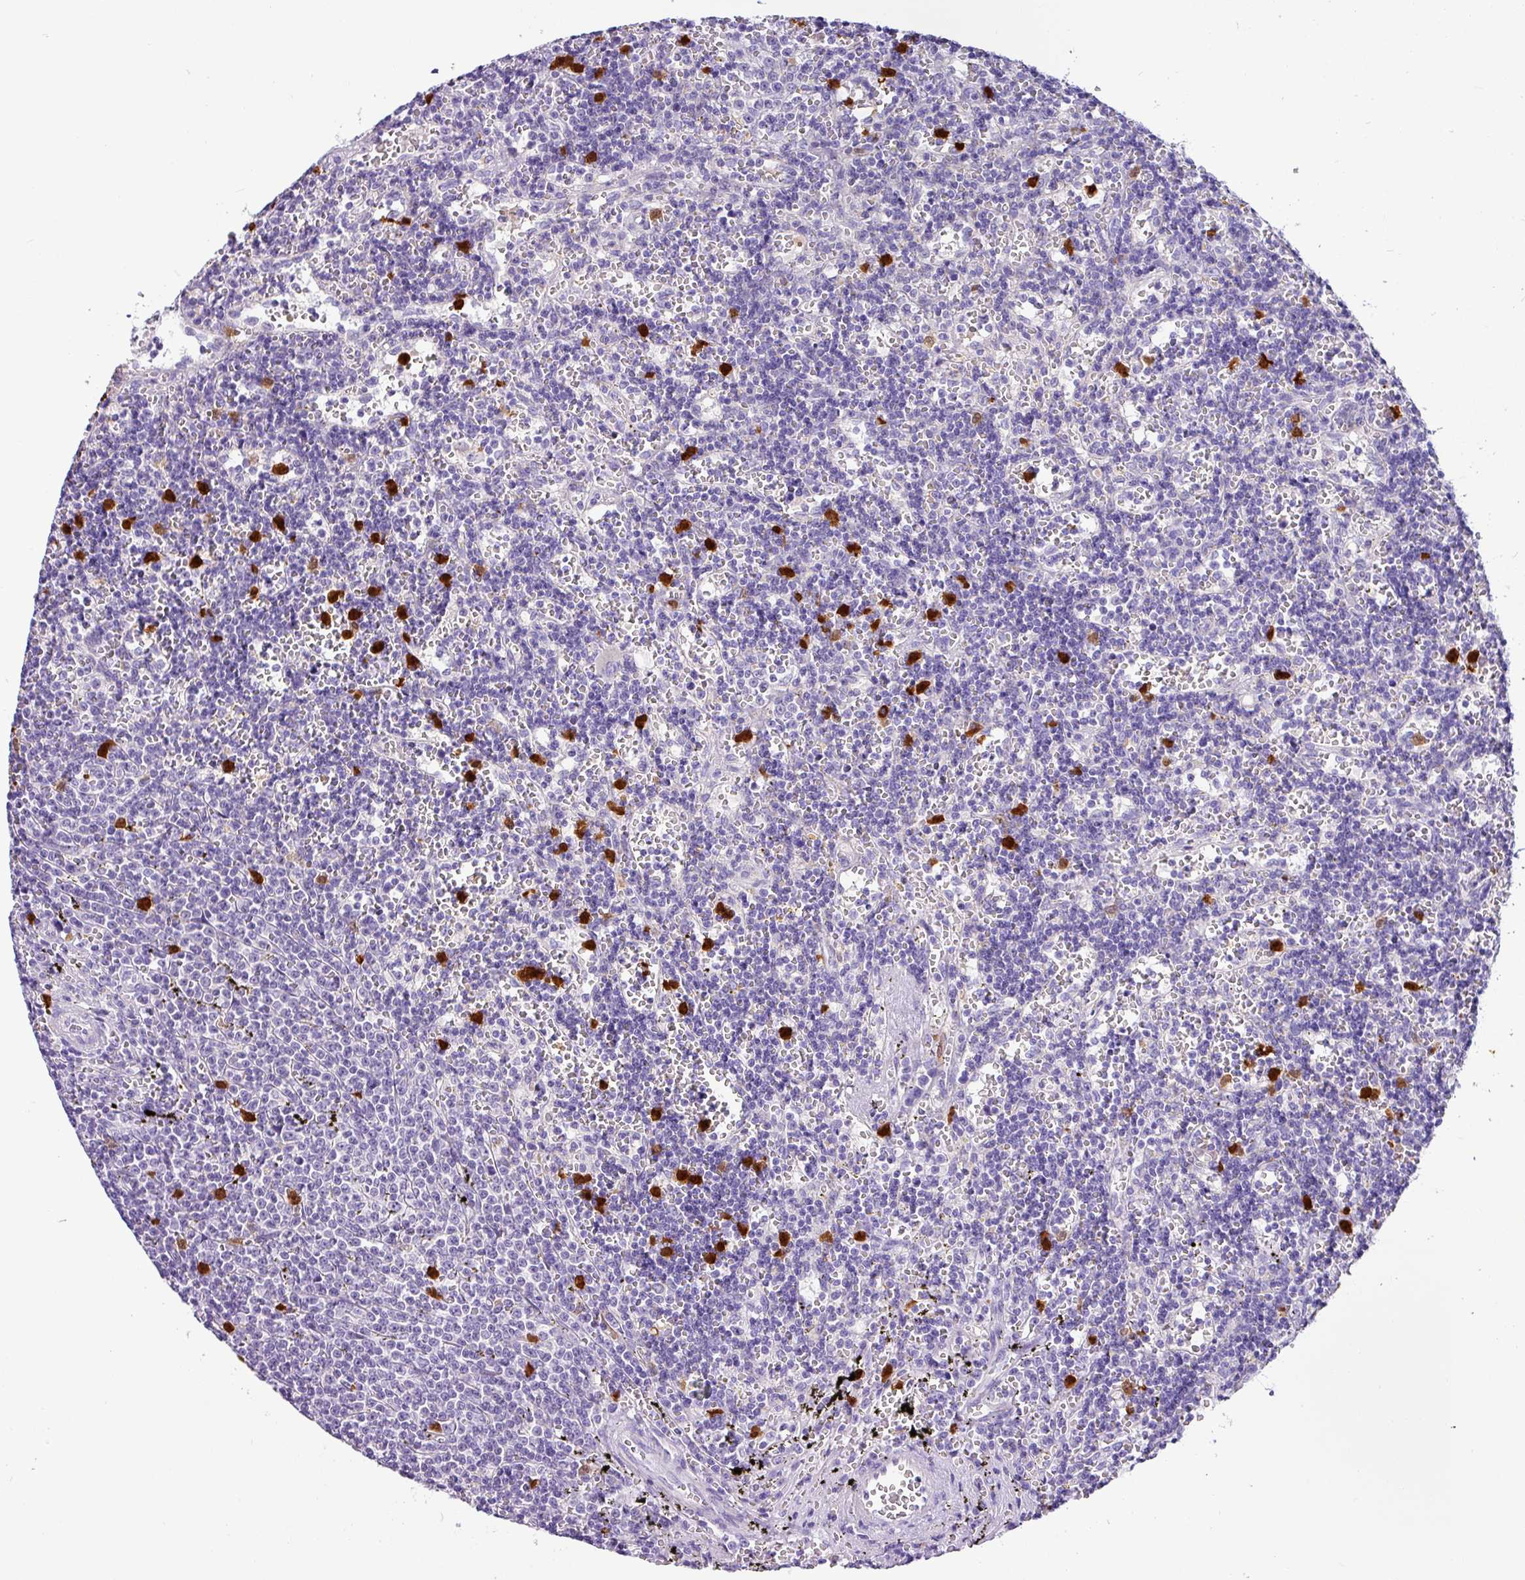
{"staining": {"intensity": "negative", "quantity": "none", "location": "none"}, "tissue": "lymphoma", "cell_type": "Tumor cells", "image_type": "cancer", "snomed": [{"axis": "morphology", "description": "Malignant lymphoma, non-Hodgkin's type, Low grade"}, {"axis": "topography", "description": "Spleen"}], "caption": "Low-grade malignant lymphoma, non-Hodgkin's type was stained to show a protein in brown. There is no significant expression in tumor cells.", "gene": "SH2D3C", "patient": {"sex": "male", "age": 60}}